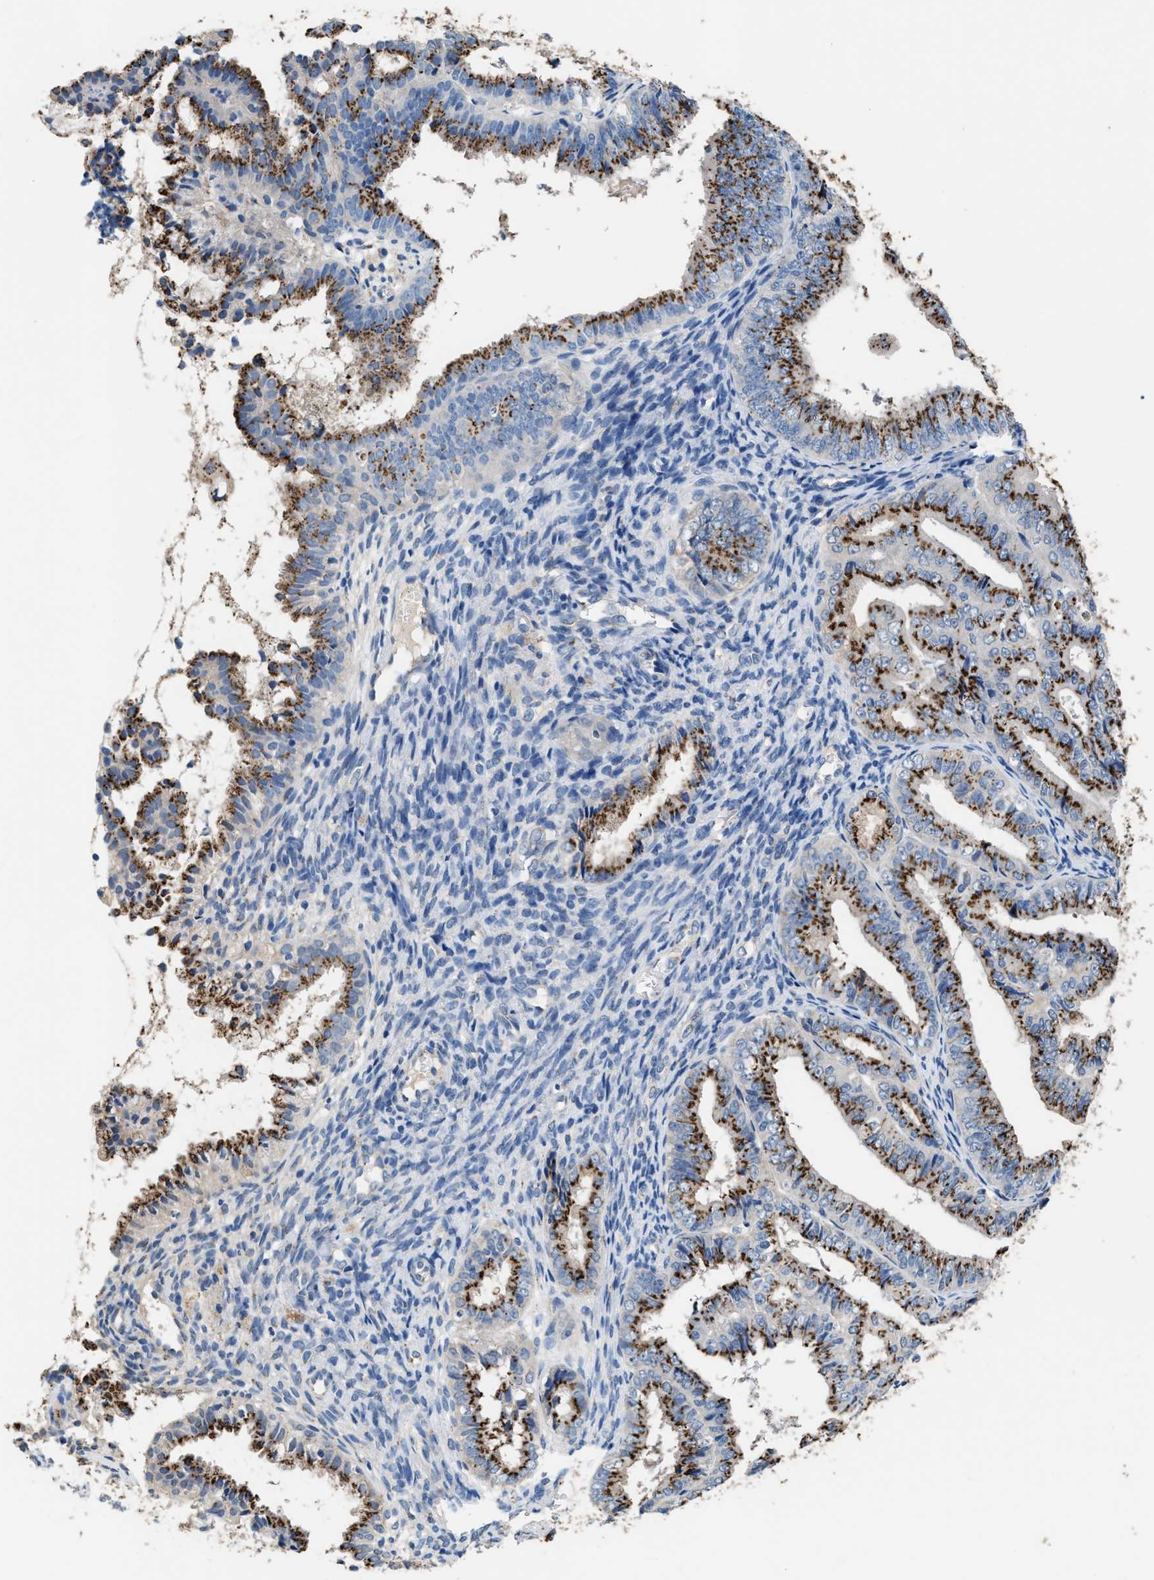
{"staining": {"intensity": "strong", "quantity": ">75%", "location": "cytoplasmic/membranous"}, "tissue": "endometrial cancer", "cell_type": "Tumor cells", "image_type": "cancer", "snomed": [{"axis": "morphology", "description": "Adenocarcinoma, NOS"}, {"axis": "topography", "description": "Endometrium"}], "caption": "About >75% of tumor cells in human adenocarcinoma (endometrial) reveal strong cytoplasmic/membranous protein expression as visualized by brown immunohistochemical staining.", "gene": "GOLM1", "patient": {"sex": "female", "age": 63}}